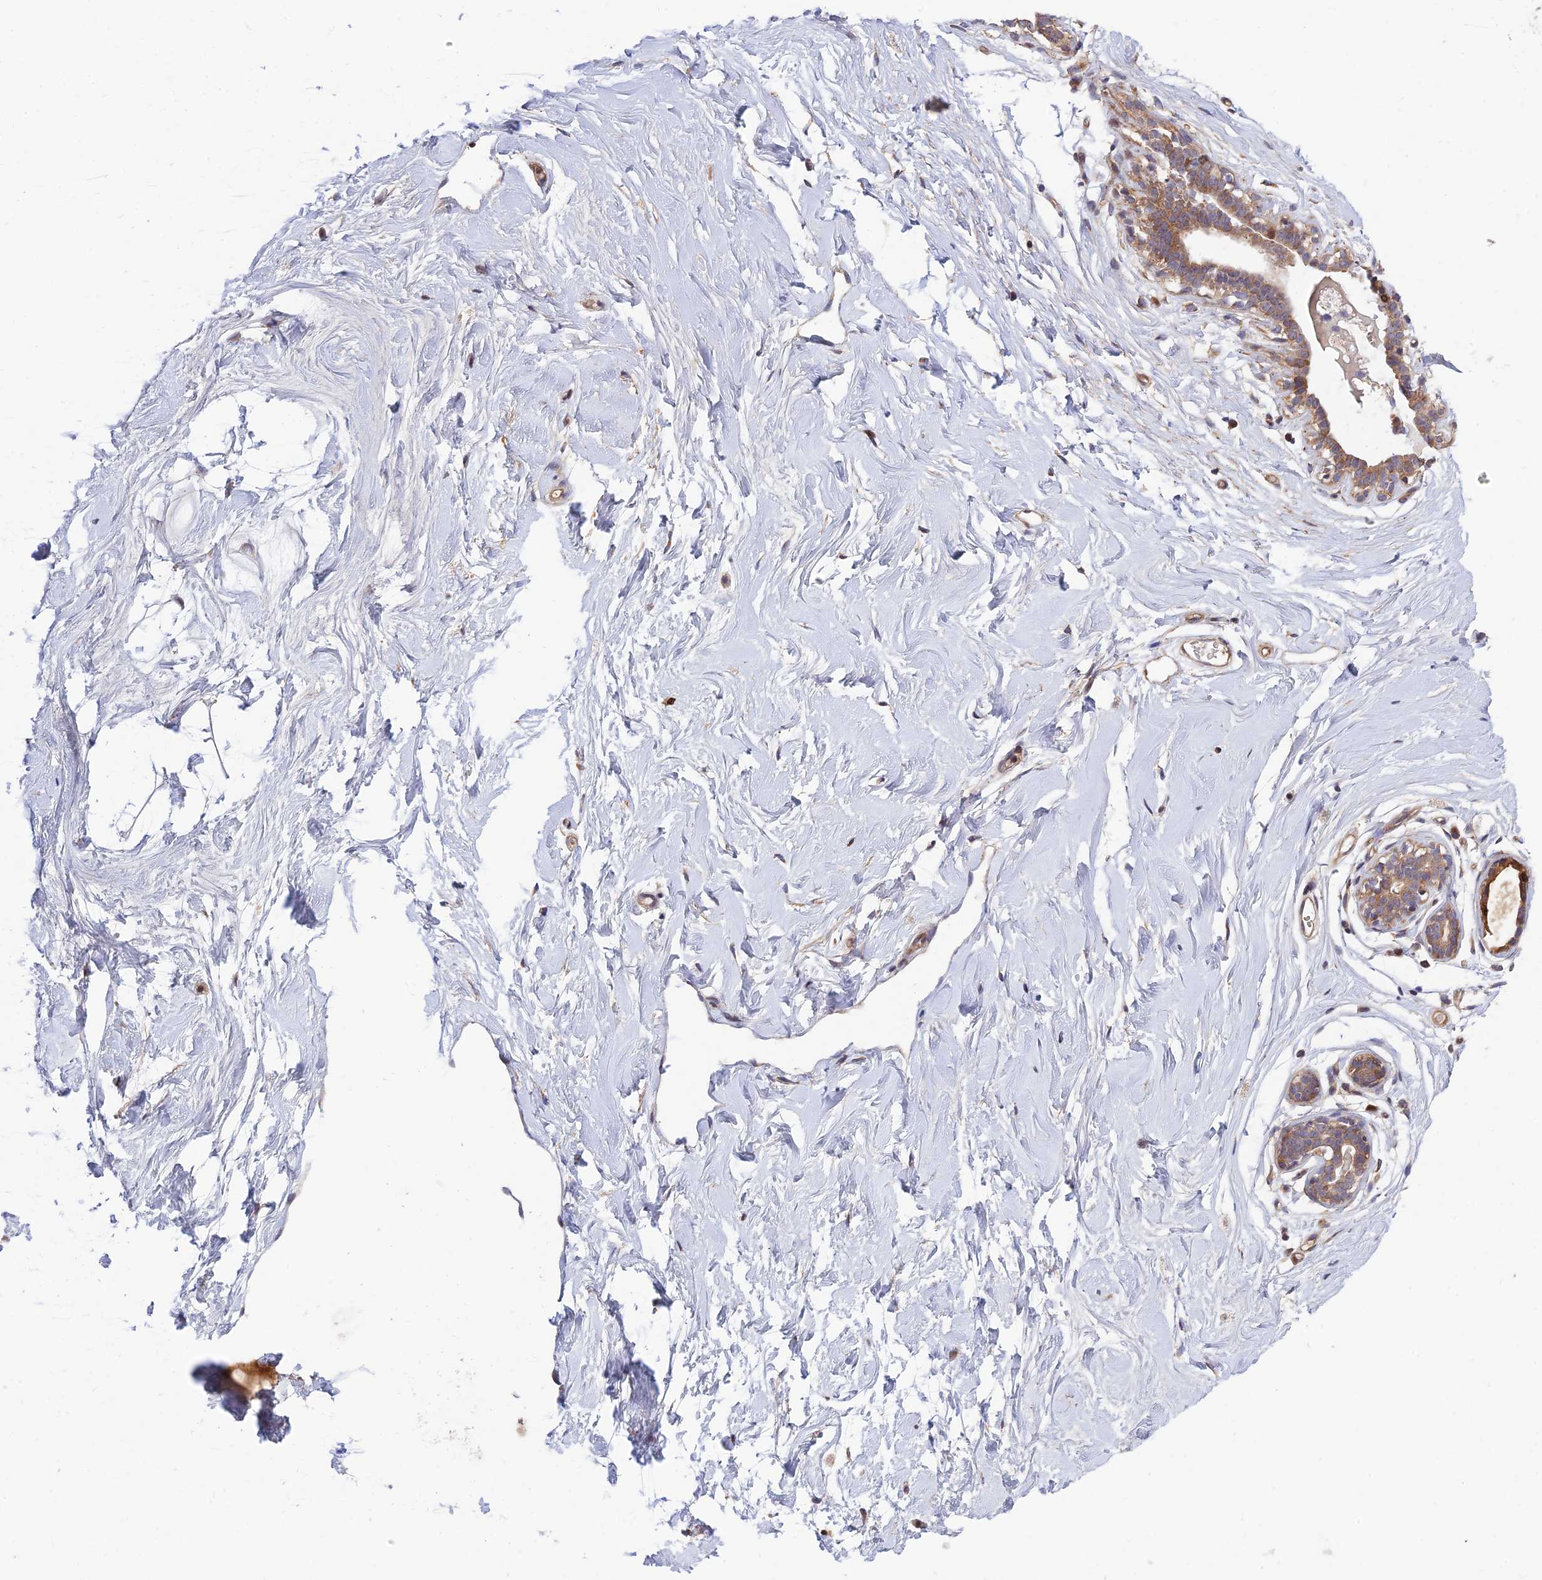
{"staining": {"intensity": "negative", "quantity": "none", "location": "none"}, "tissue": "breast", "cell_type": "Adipocytes", "image_type": "normal", "snomed": [{"axis": "morphology", "description": "Normal tissue, NOS"}, {"axis": "morphology", "description": "Adenoma, NOS"}, {"axis": "topography", "description": "Breast"}], "caption": "Immunohistochemistry photomicrograph of benign breast: human breast stained with DAB (3,3'-diaminobenzidine) shows no significant protein expression in adipocytes.", "gene": "PLEKHG2", "patient": {"sex": "female", "age": 23}}